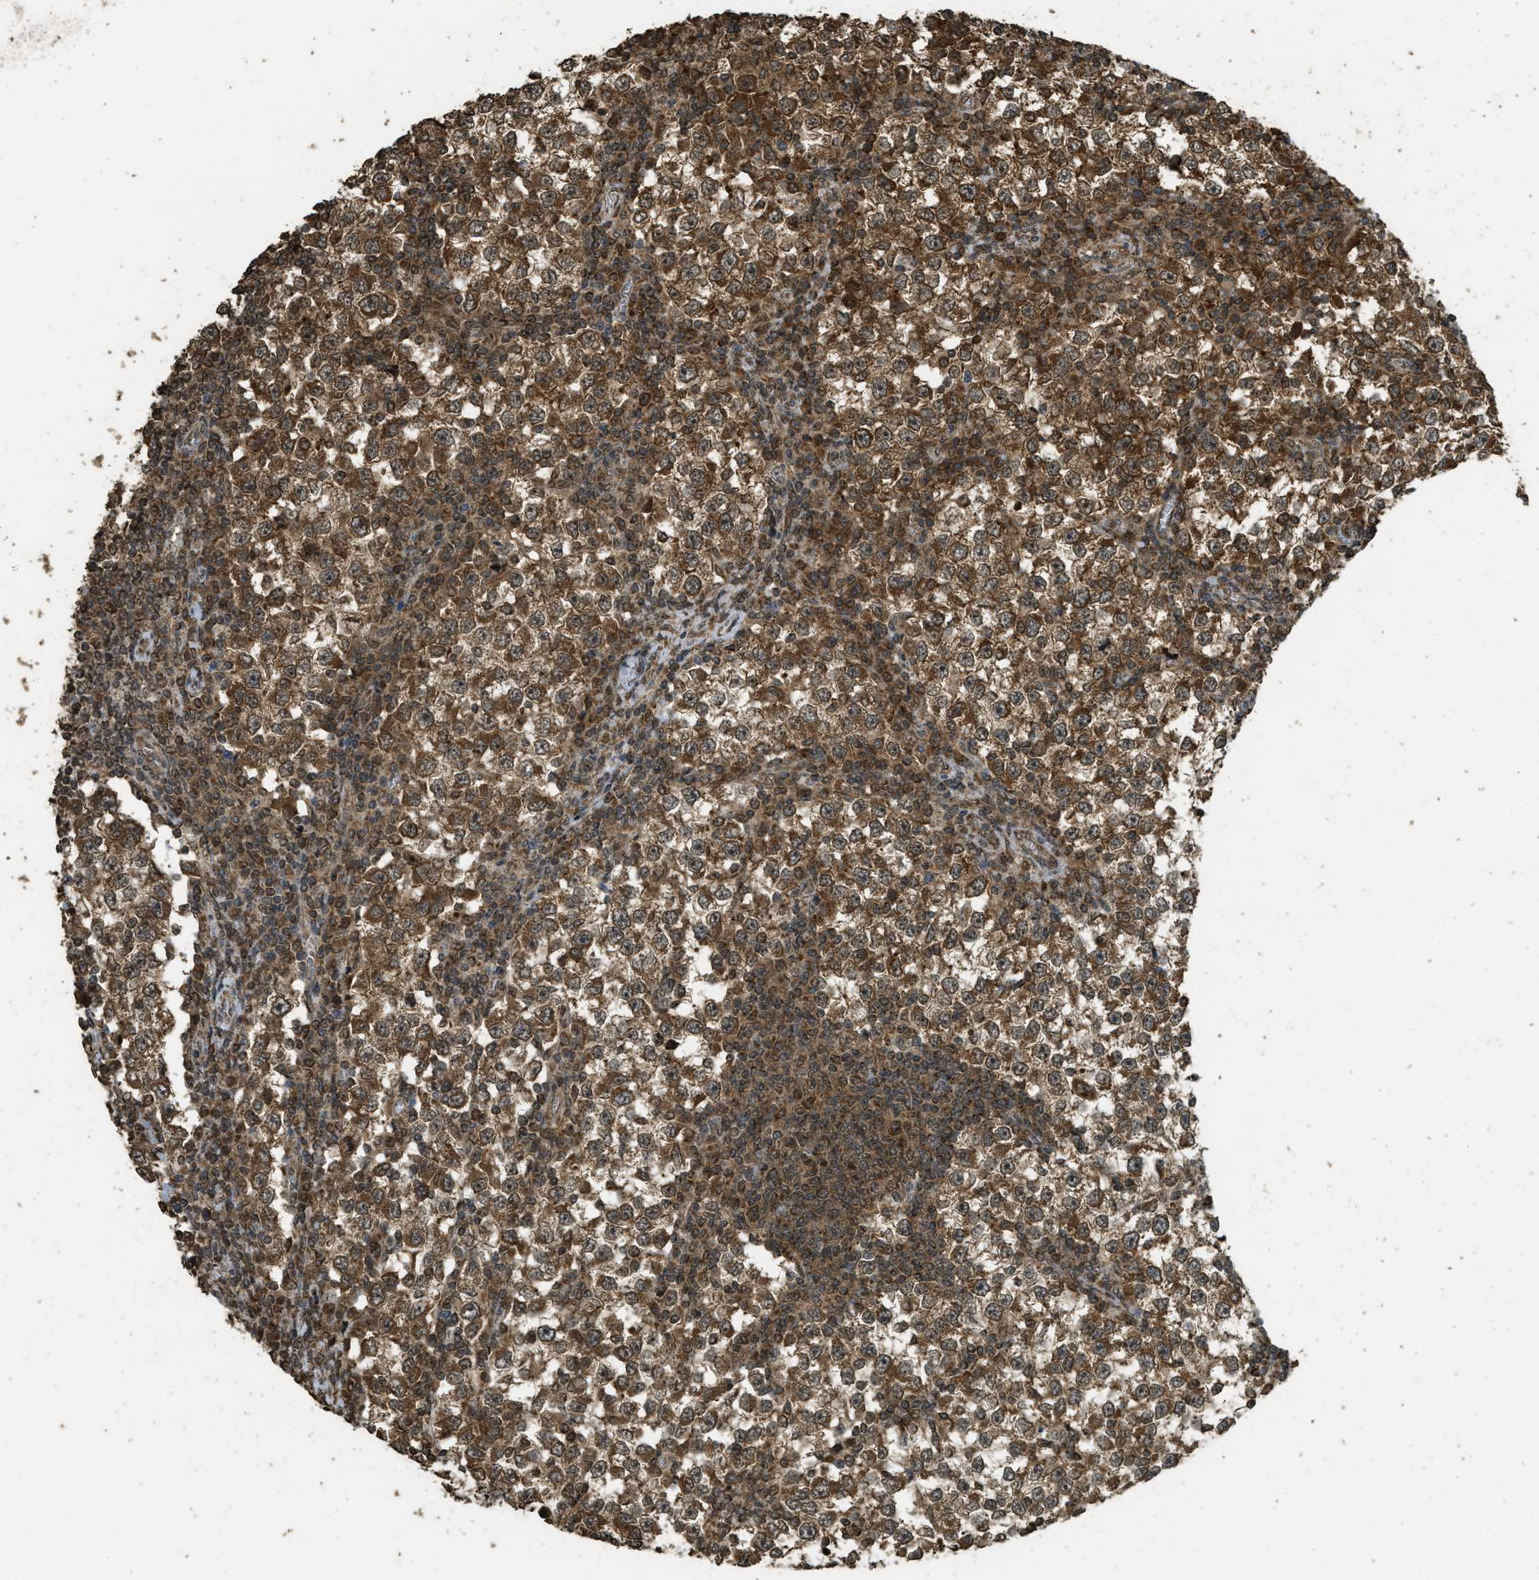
{"staining": {"intensity": "moderate", "quantity": ">75%", "location": "cytoplasmic/membranous"}, "tissue": "testis cancer", "cell_type": "Tumor cells", "image_type": "cancer", "snomed": [{"axis": "morphology", "description": "Seminoma, NOS"}, {"axis": "topography", "description": "Testis"}], "caption": "High-magnification brightfield microscopy of seminoma (testis) stained with DAB (3,3'-diaminobenzidine) (brown) and counterstained with hematoxylin (blue). tumor cells exhibit moderate cytoplasmic/membranous positivity is seen in about>75% of cells.", "gene": "CTPS1", "patient": {"sex": "male", "age": 65}}